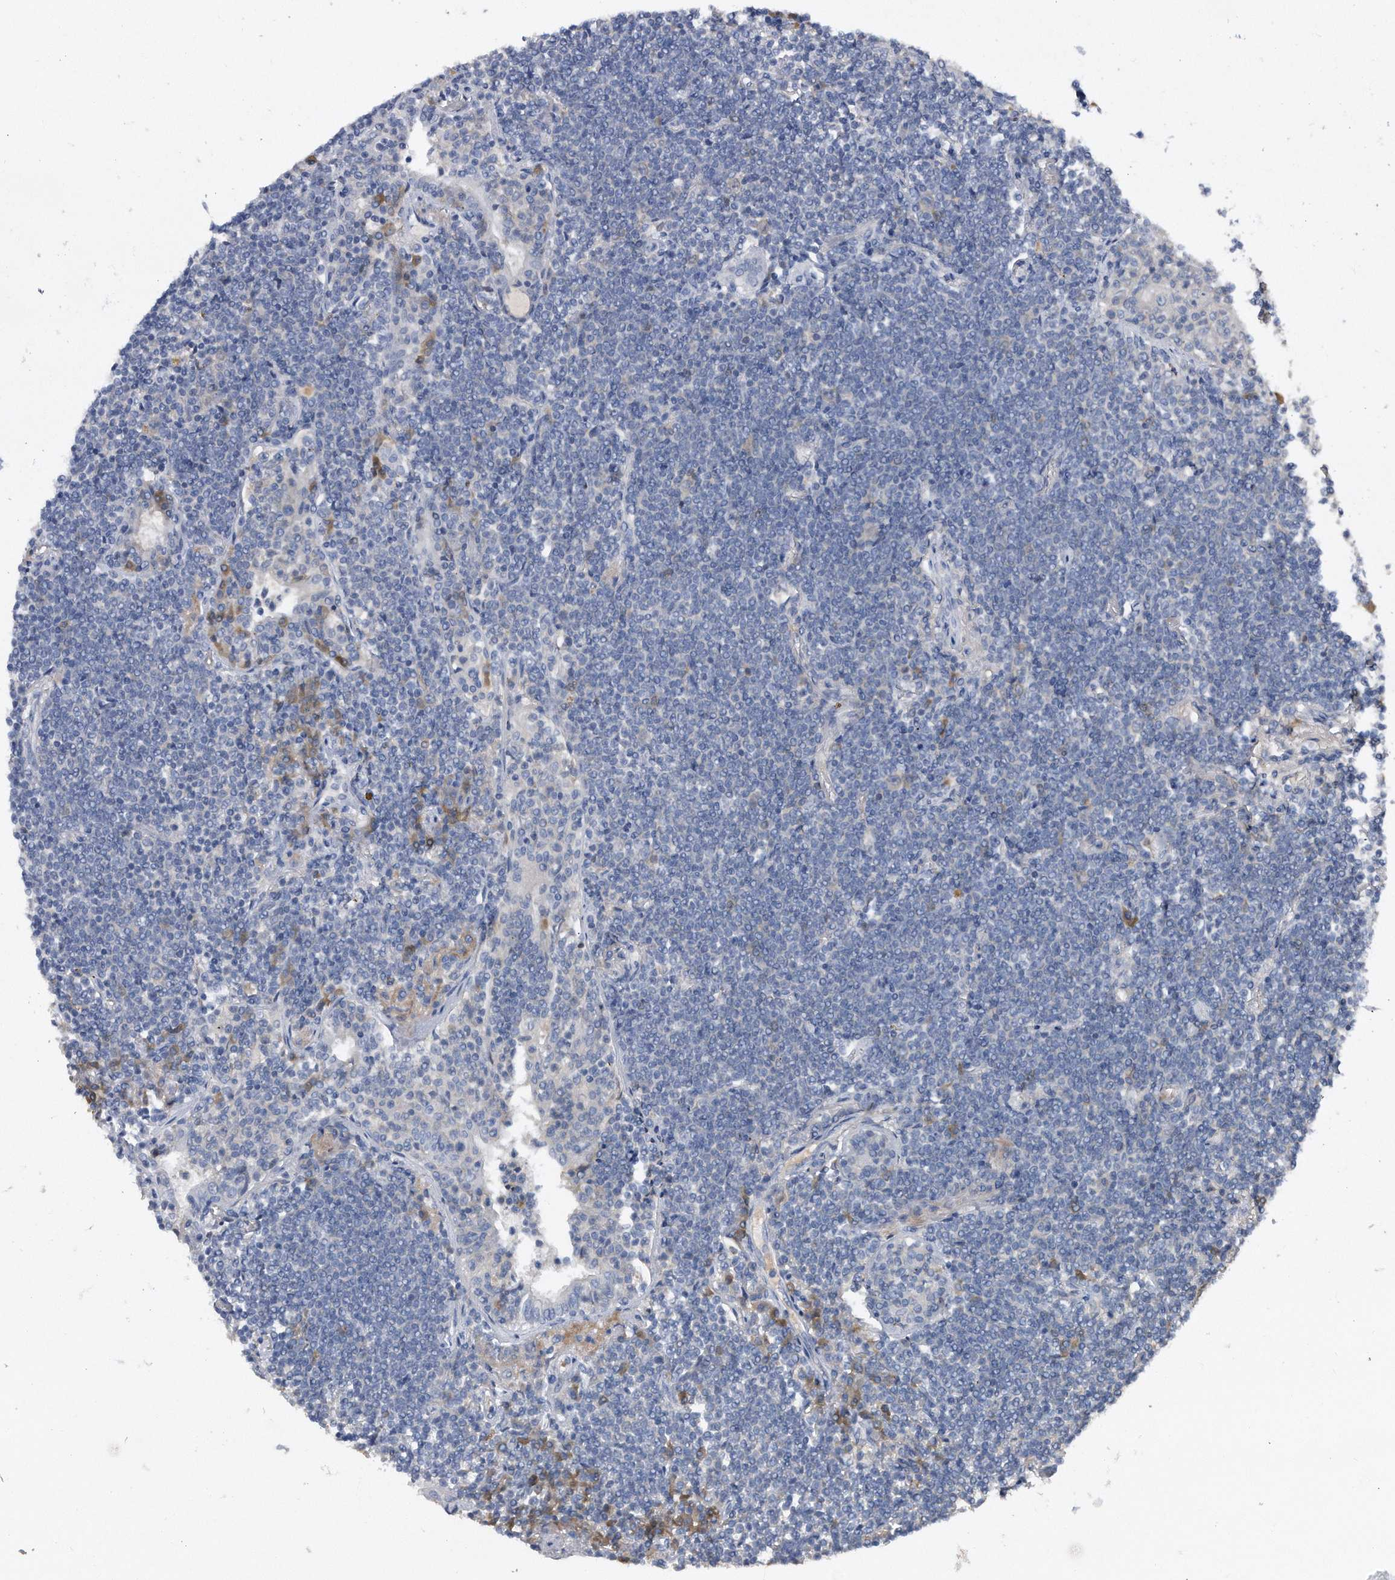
{"staining": {"intensity": "negative", "quantity": "none", "location": "none"}, "tissue": "lymphoma", "cell_type": "Tumor cells", "image_type": "cancer", "snomed": [{"axis": "morphology", "description": "Malignant lymphoma, non-Hodgkin's type, Low grade"}, {"axis": "topography", "description": "Lung"}], "caption": "Immunohistochemistry (IHC) image of human malignant lymphoma, non-Hodgkin's type (low-grade) stained for a protein (brown), which displays no staining in tumor cells. The staining is performed using DAB brown chromogen with nuclei counter-stained in using hematoxylin.", "gene": "ASNS", "patient": {"sex": "female", "age": 71}}